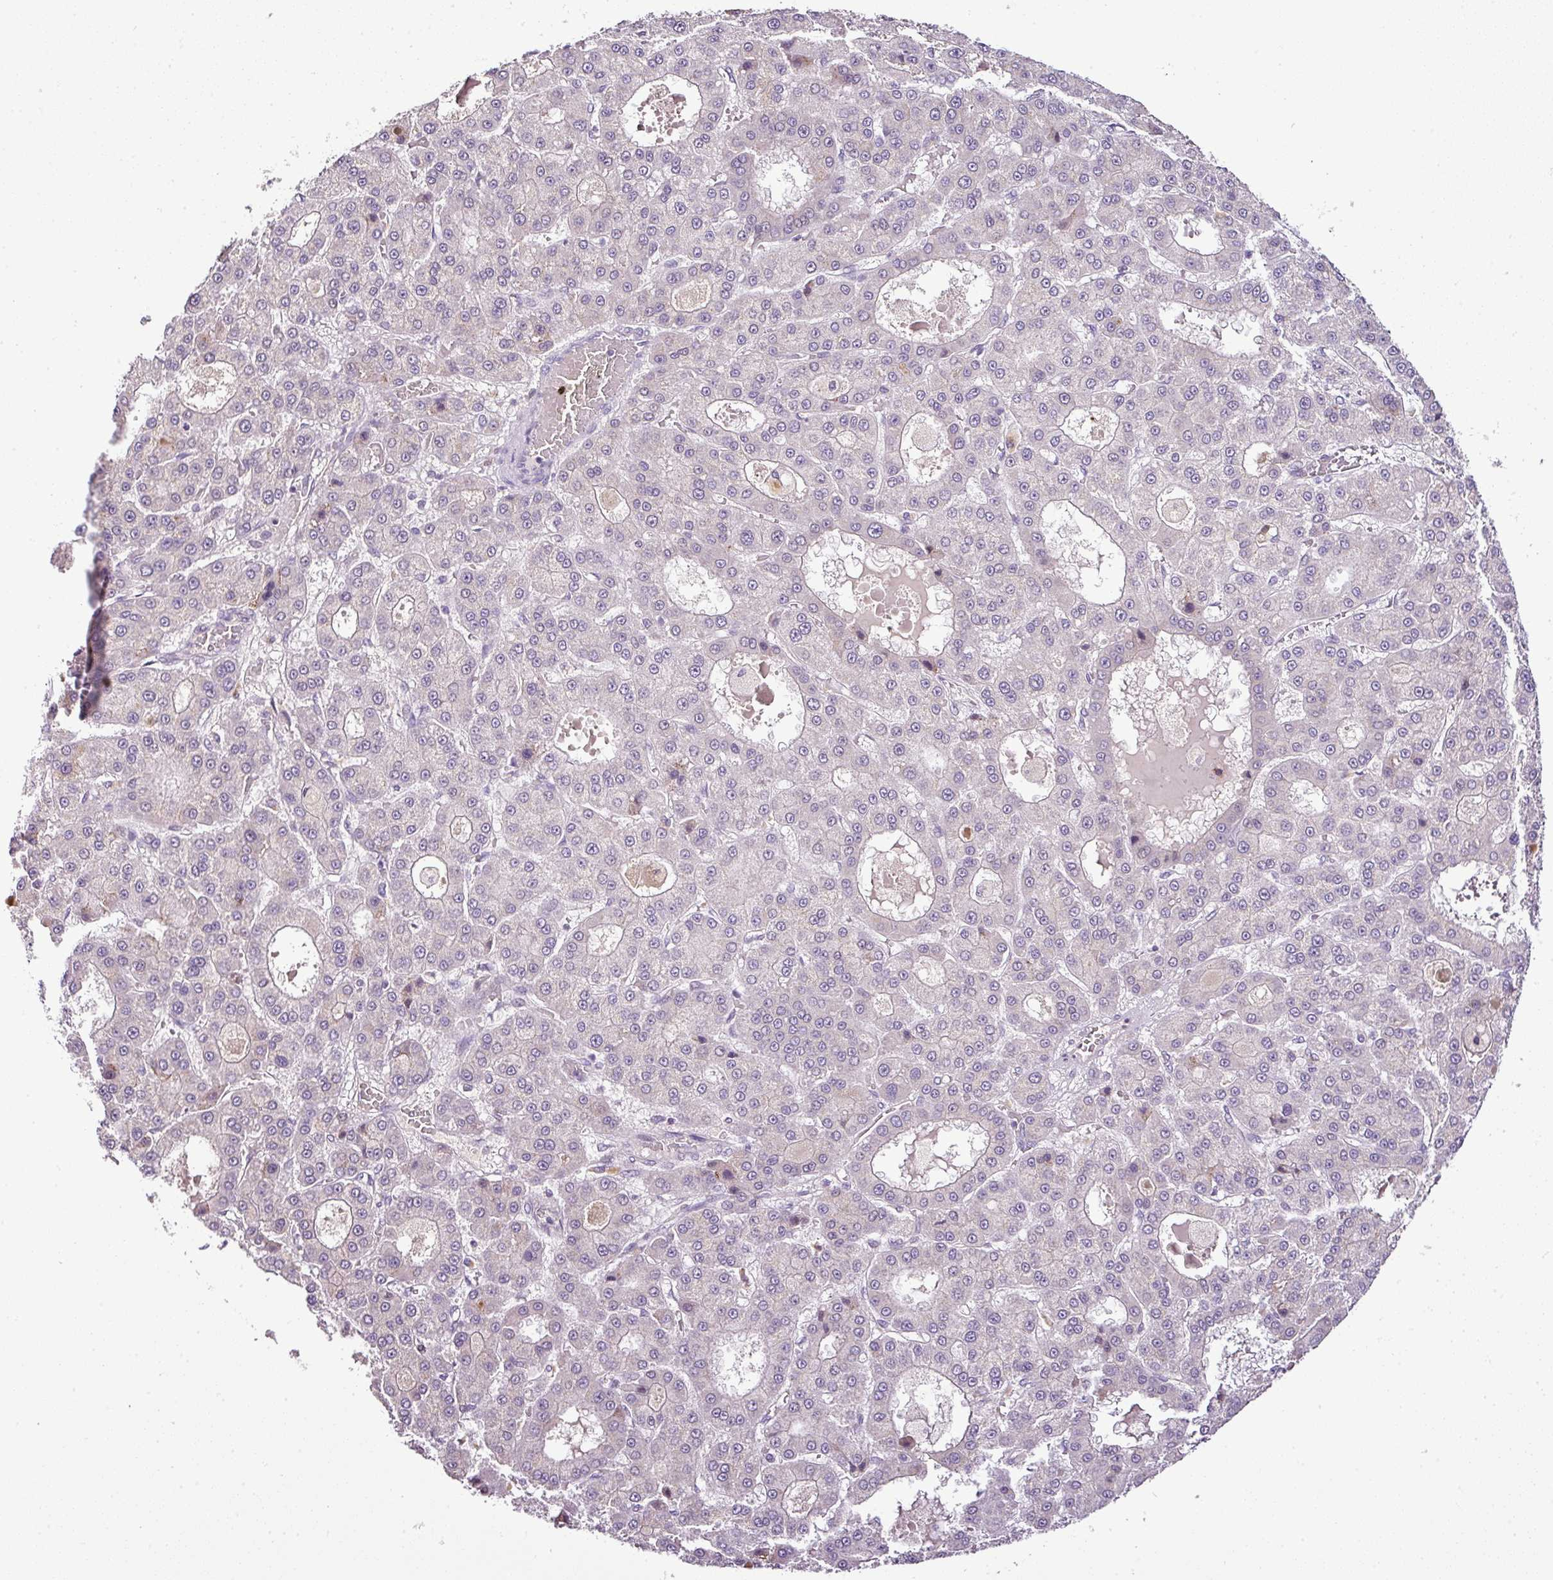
{"staining": {"intensity": "negative", "quantity": "none", "location": "none"}, "tissue": "liver cancer", "cell_type": "Tumor cells", "image_type": "cancer", "snomed": [{"axis": "morphology", "description": "Carcinoma, Hepatocellular, NOS"}, {"axis": "topography", "description": "Liver"}], "caption": "This is a histopathology image of immunohistochemistry (IHC) staining of liver cancer, which shows no expression in tumor cells.", "gene": "TEX30", "patient": {"sex": "male", "age": 70}}